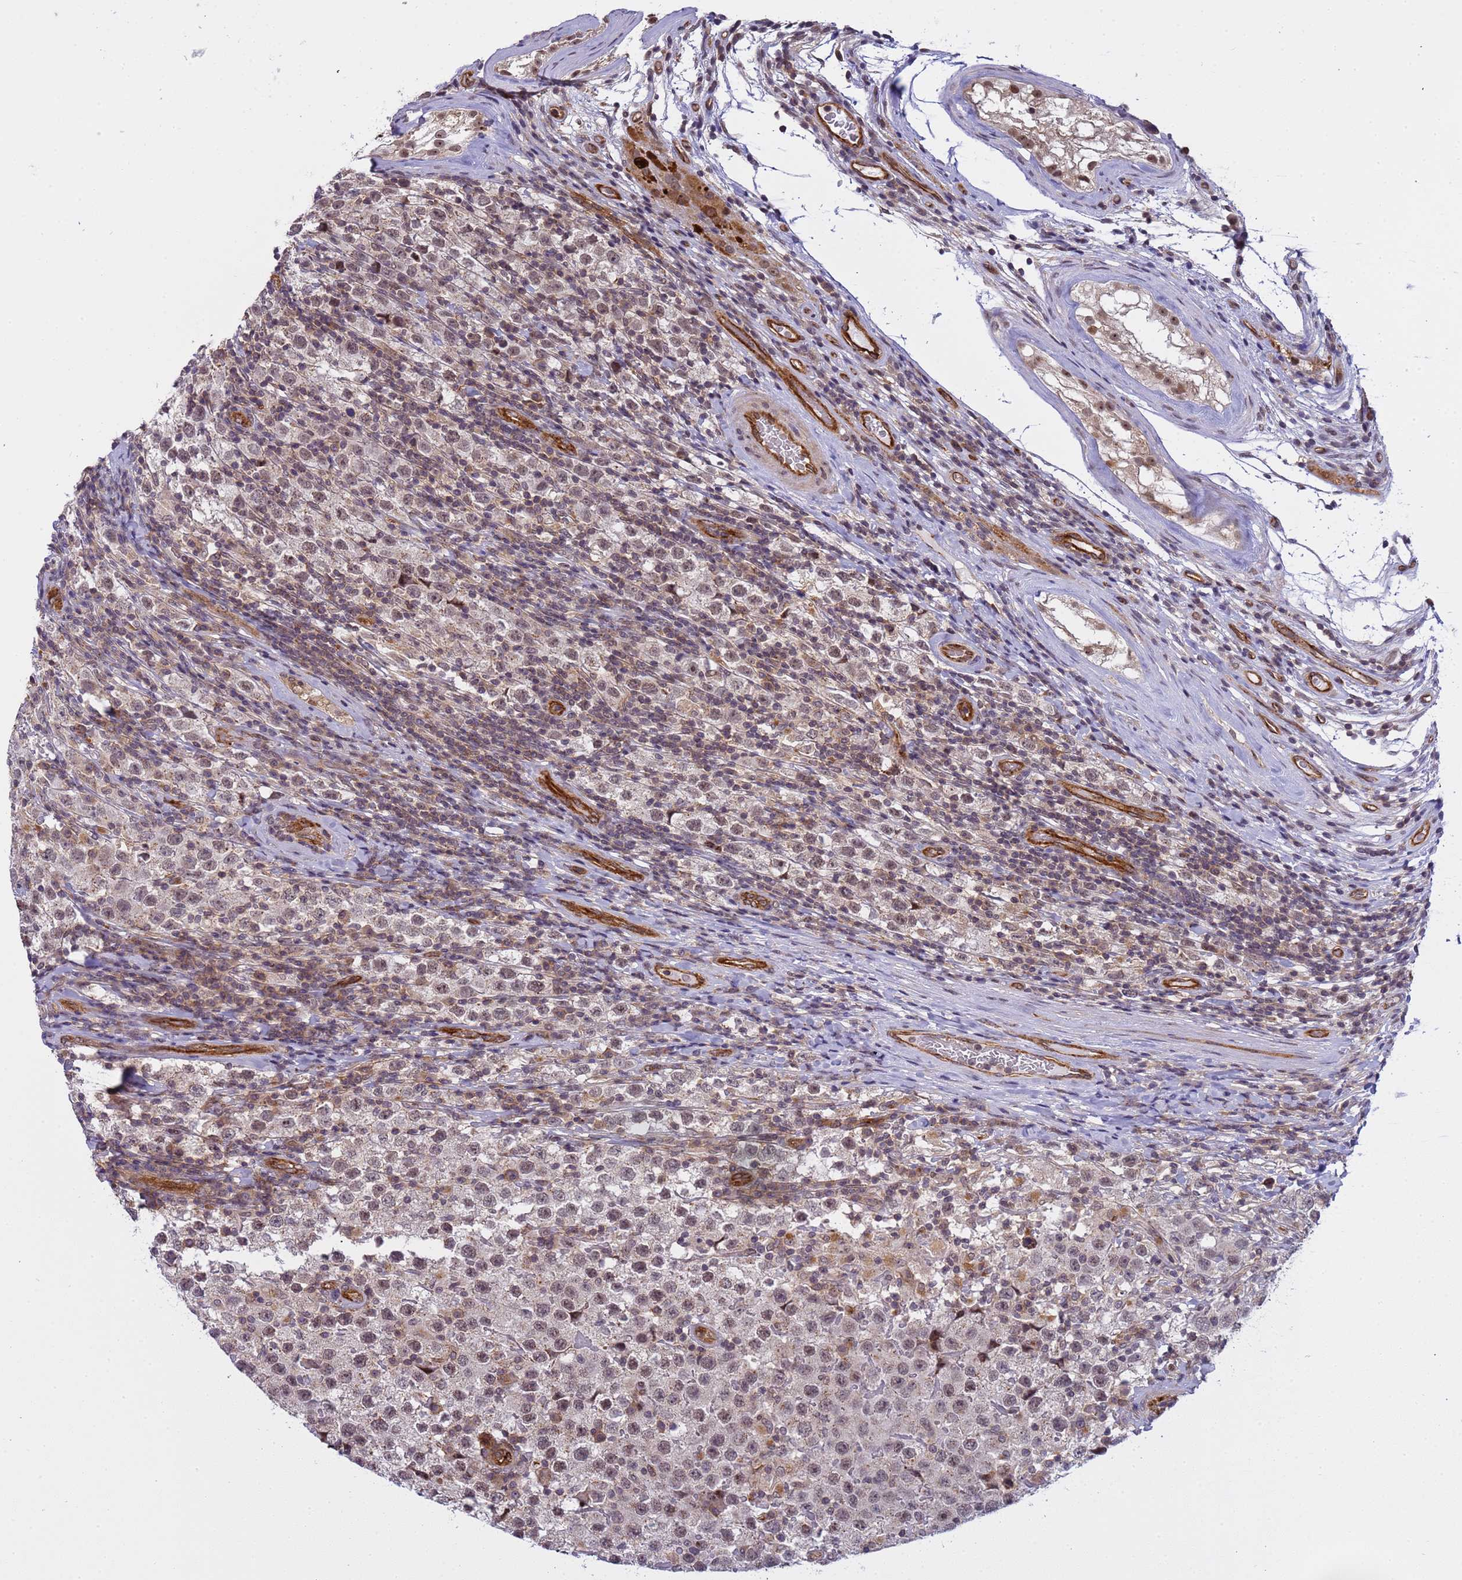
{"staining": {"intensity": "weak", "quantity": ">75%", "location": "nuclear"}, "tissue": "testis cancer", "cell_type": "Tumor cells", "image_type": "cancer", "snomed": [{"axis": "morphology", "description": "Seminoma, NOS"}, {"axis": "morphology", "description": "Carcinoma, Embryonal, NOS"}, {"axis": "topography", "description": "Testis"}], "caption": "IHC (DAB) staining of embryonal carcinoma (testis) exhibits weak nuclear protein positivity in approximately >75% of tumor cells.", "gene": "EMC2", "patient": {"sex": "male", "age": 41}}